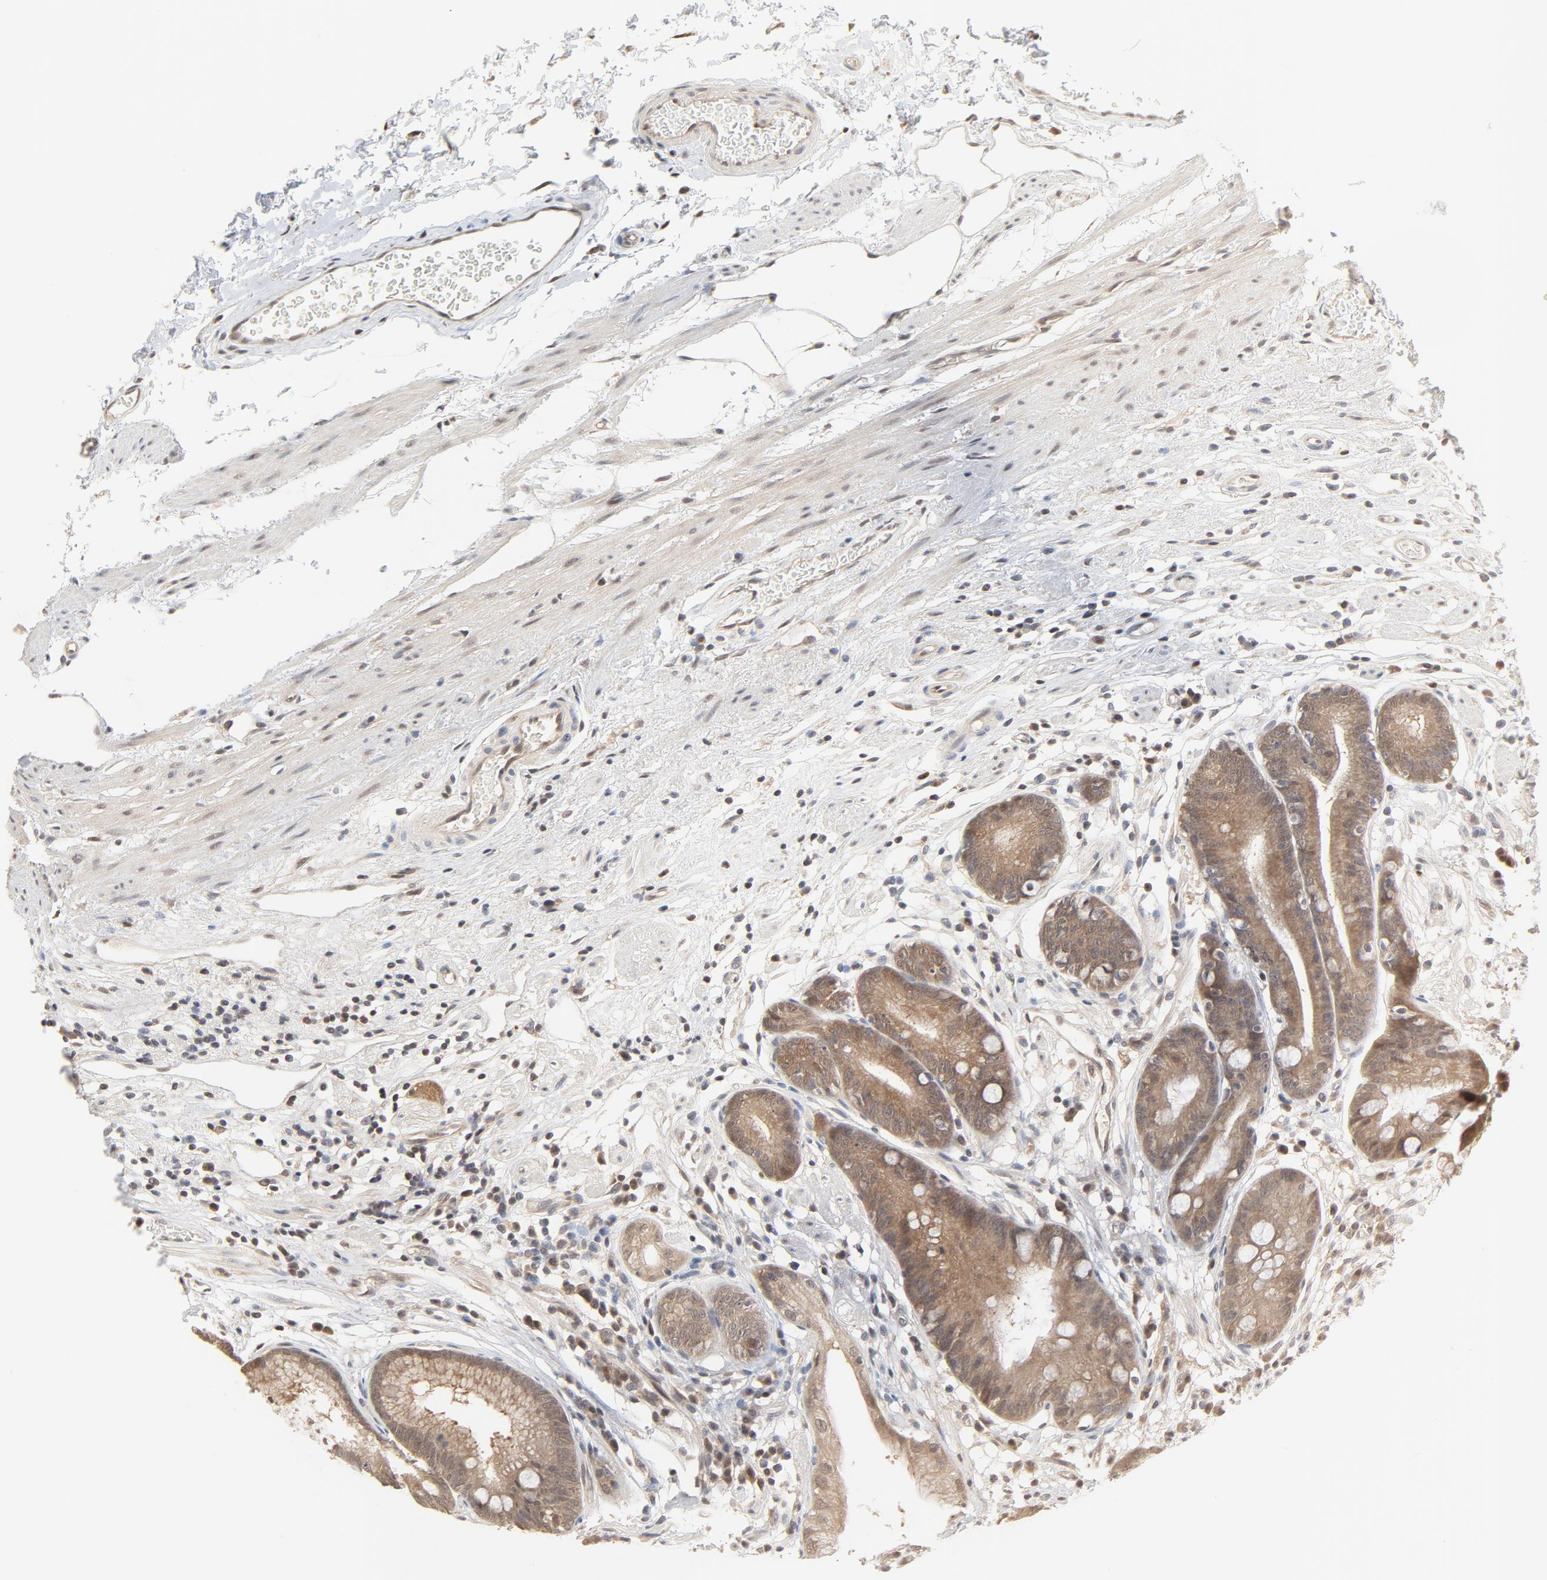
{"staining": {"intensity": "moderate", "quantity": ">75%", "location": "cytoplasmic/membranous,nuclear"}, "tissue": "stomach", "cell_type": "Glandular cells", "image_type": "normal", "snomed": [{"axis": "morphology", "description": "Normal tissue, NOS"}, {"axis": "morphology", "description": "Inflammation, NOS"}, {"axis": "topography", "description": "Stomach, lower"}], "caption": "Glandular cells show medium levels of moderate cytoplasmic/membranous,nuclear positivity in approximately >75% of cells in benign human stomach. (brown staining indicates protein expression, while blue staining denotes nuclei).", "gene": "NEDD8", "patient": {"sex": "male", "age": 59}}